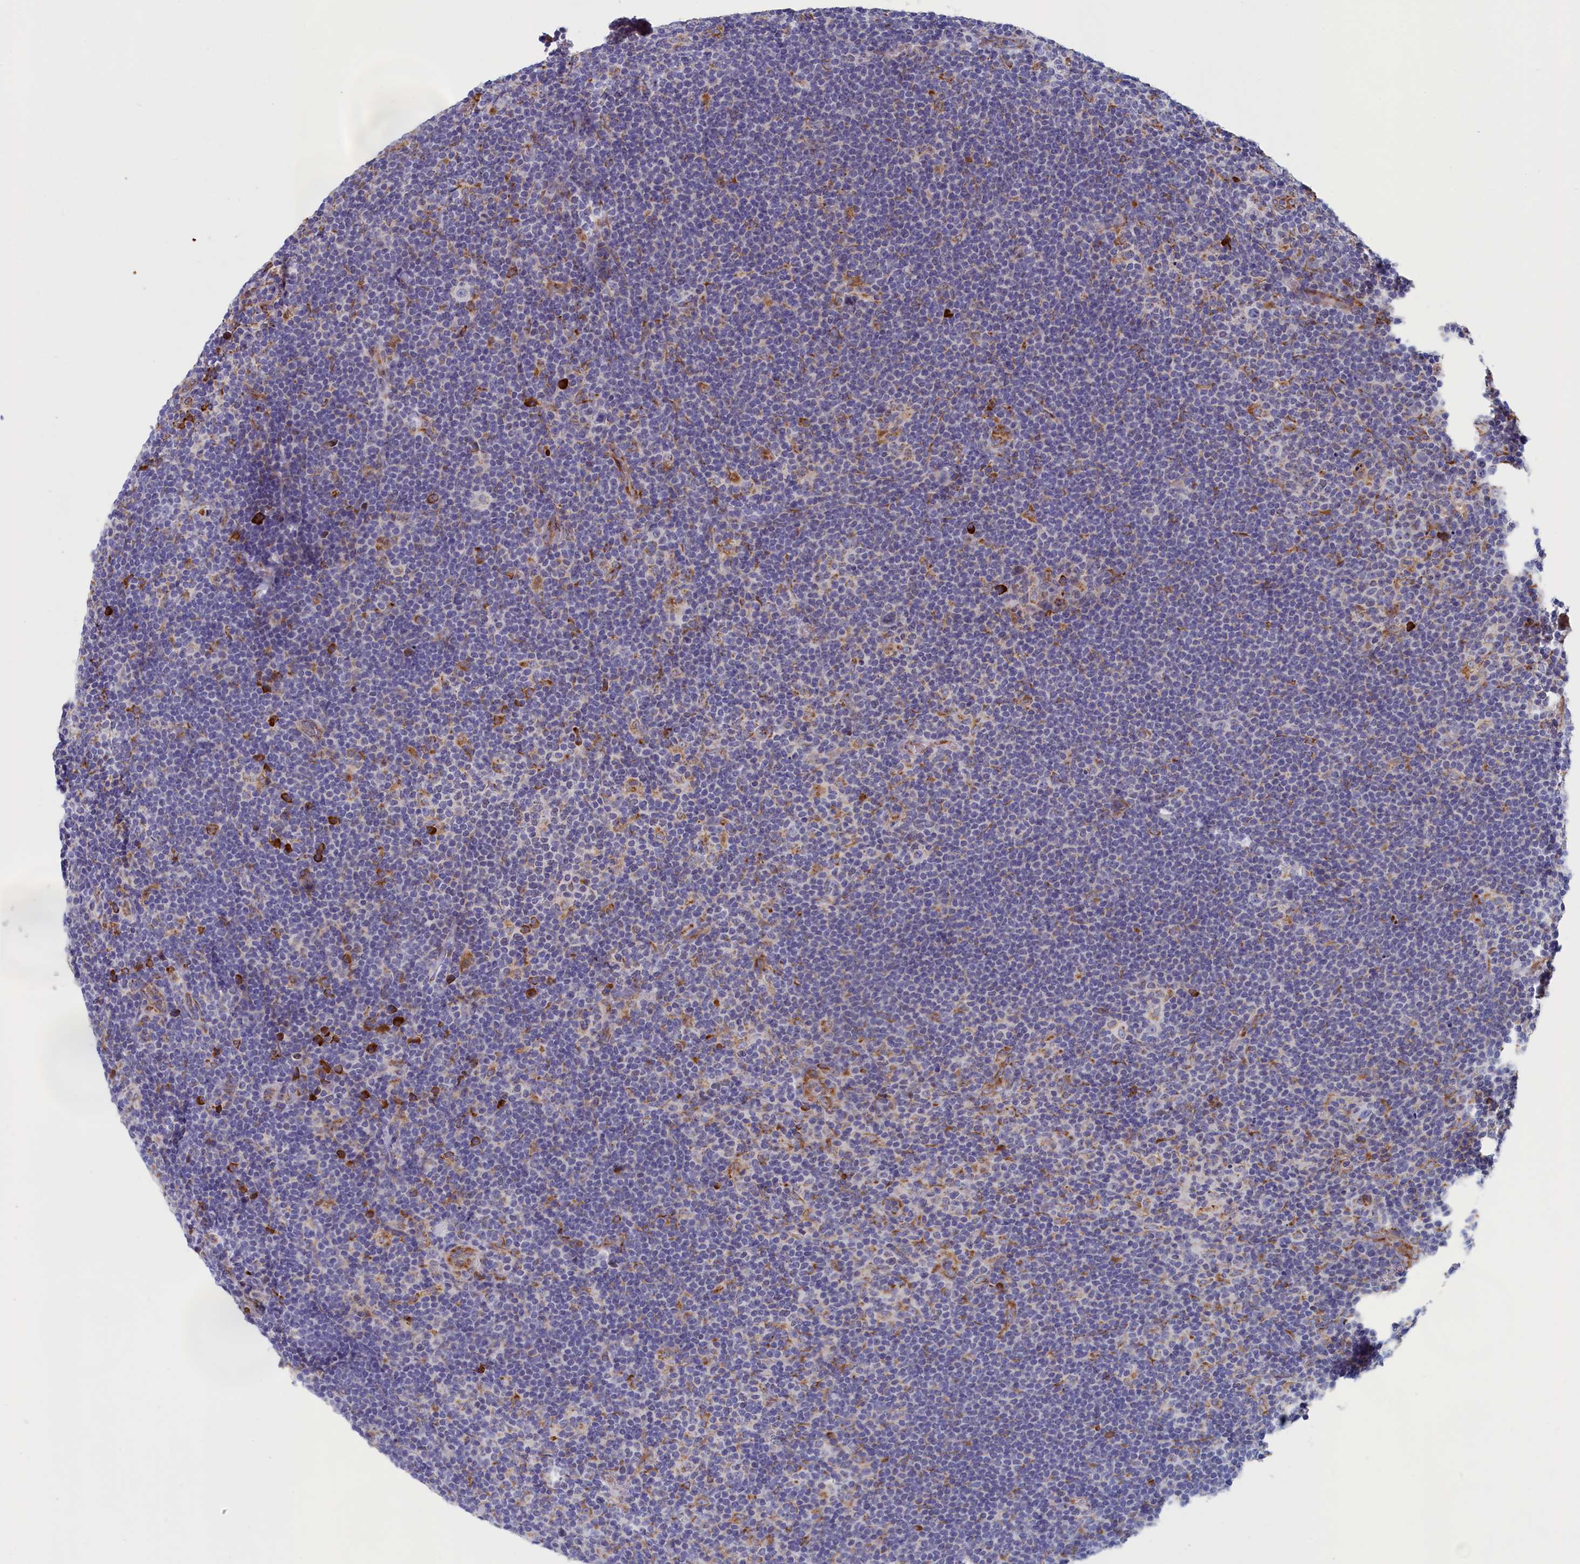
{"staining": {"intensity": "moderate", "quantity": "<25%", "location": "cytoplasmic/membranous"}, "tissue": "lymphoma", "cell_type": "Tumor cells", "image_type": "cancer", "snomed": [{"axis": "morphology", "description": "Hodgkin's disease, NOS"}, {"axis": "topography", "description": "Lymph node"}], "caption": "A low amount of moderate cytoplasmic/membranous staining is seen in about <25% of tumor cells in lymphoma tissue.", "gene": "CCDC68", "patient": {"sex": "female", "age": 57}}